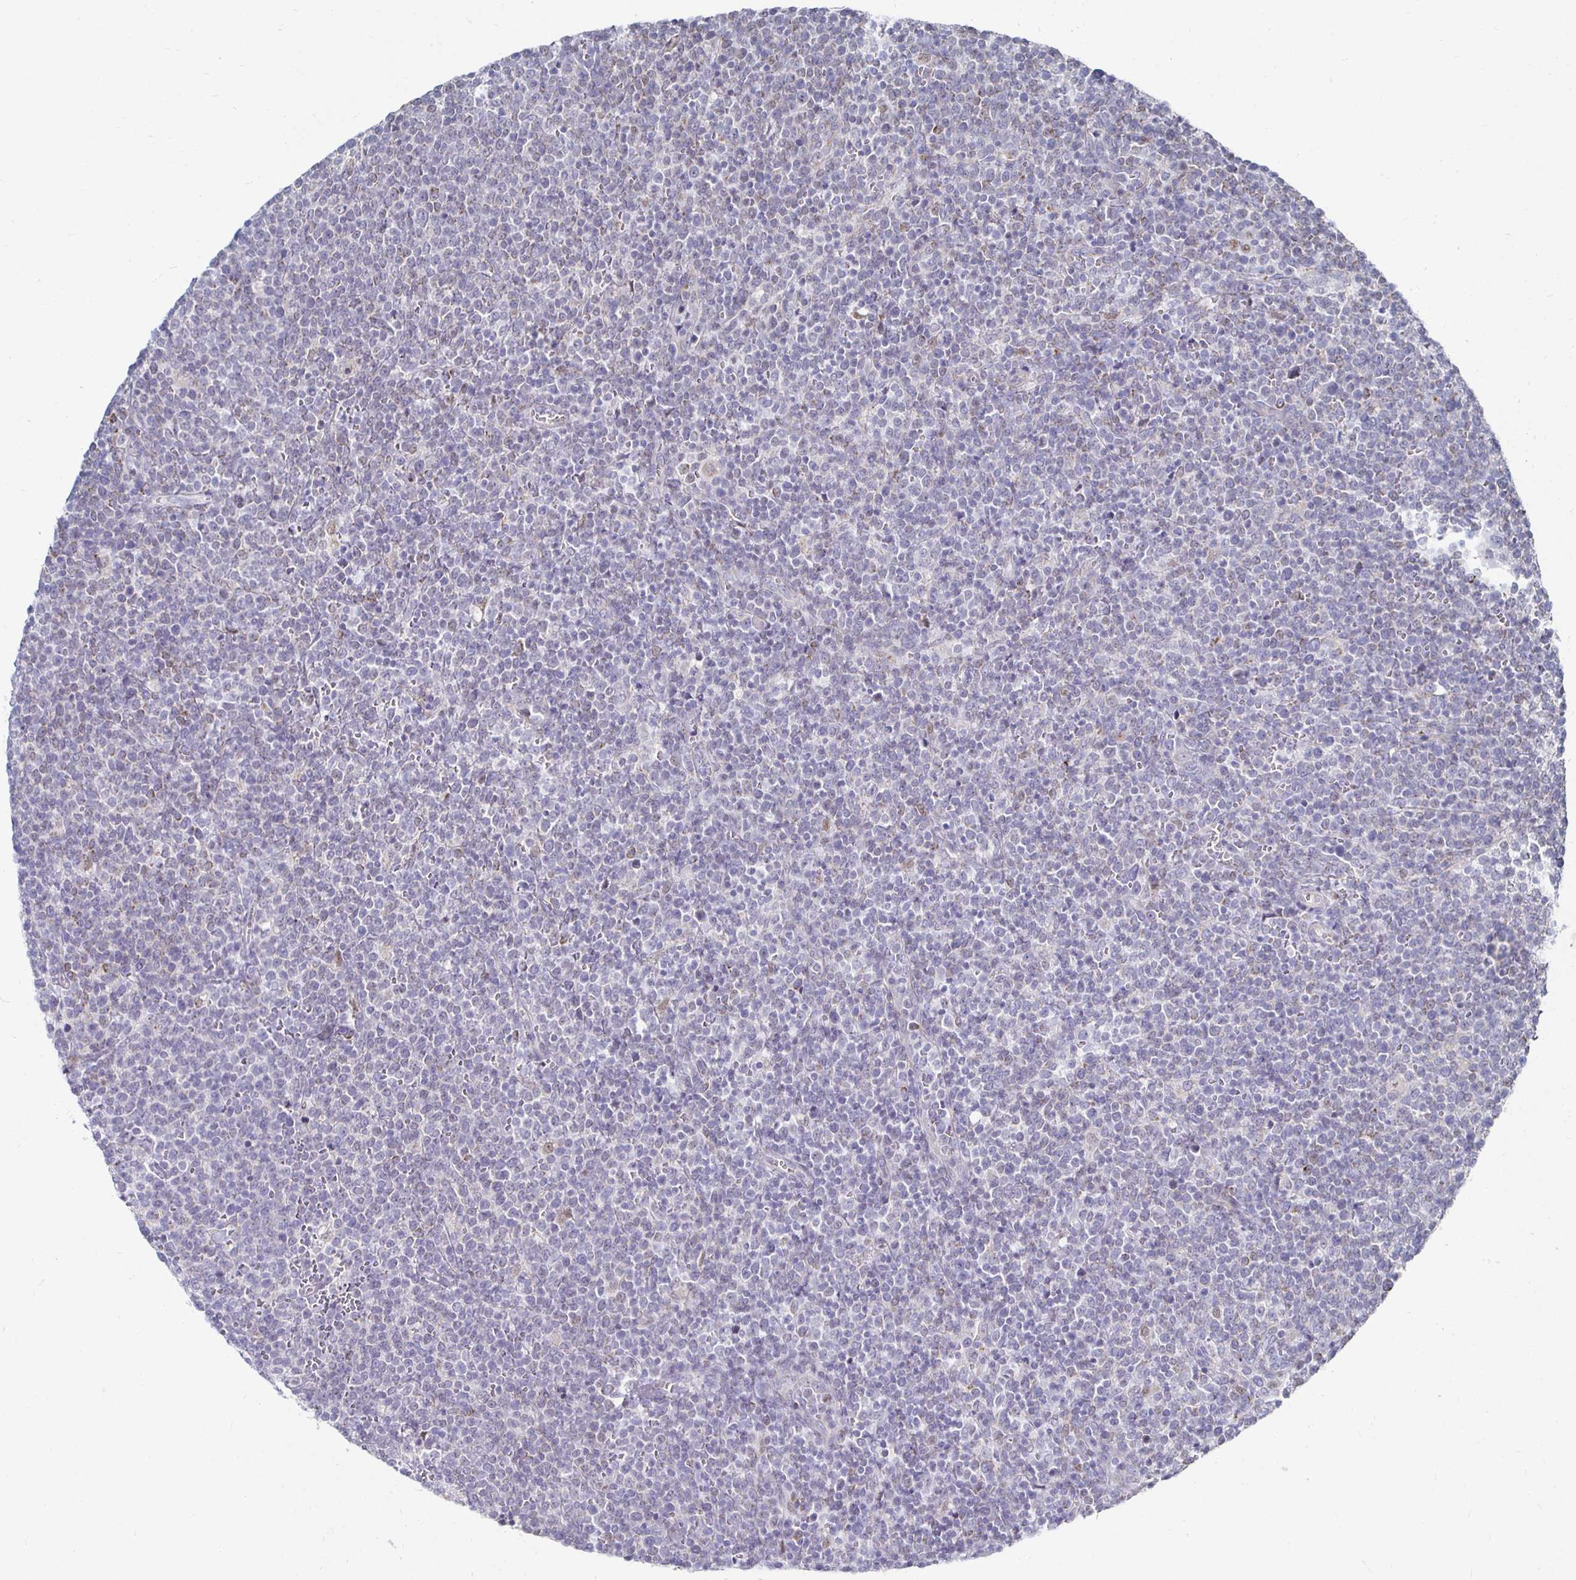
{"staining": {"intensity": "negative", "quantity": "none", "location": "none"}, "tissue": "lymphoma", "cell_type": "Tumor cells", "image_type": "cancer", "snomed": [{"axis": "morphology", "description": "Malignant lymphoma, non-Hodgkin's type, High grade"}, {"axis": "topography", "description": "Lymph node"}], "caption": "Micrograph shows no significant protein expression in tumor cells of malignant lymphoma, non-Hodgkin's type (high-grade).", "gene": "NOCT", "patient": {"sex": "male", "age": 61}}